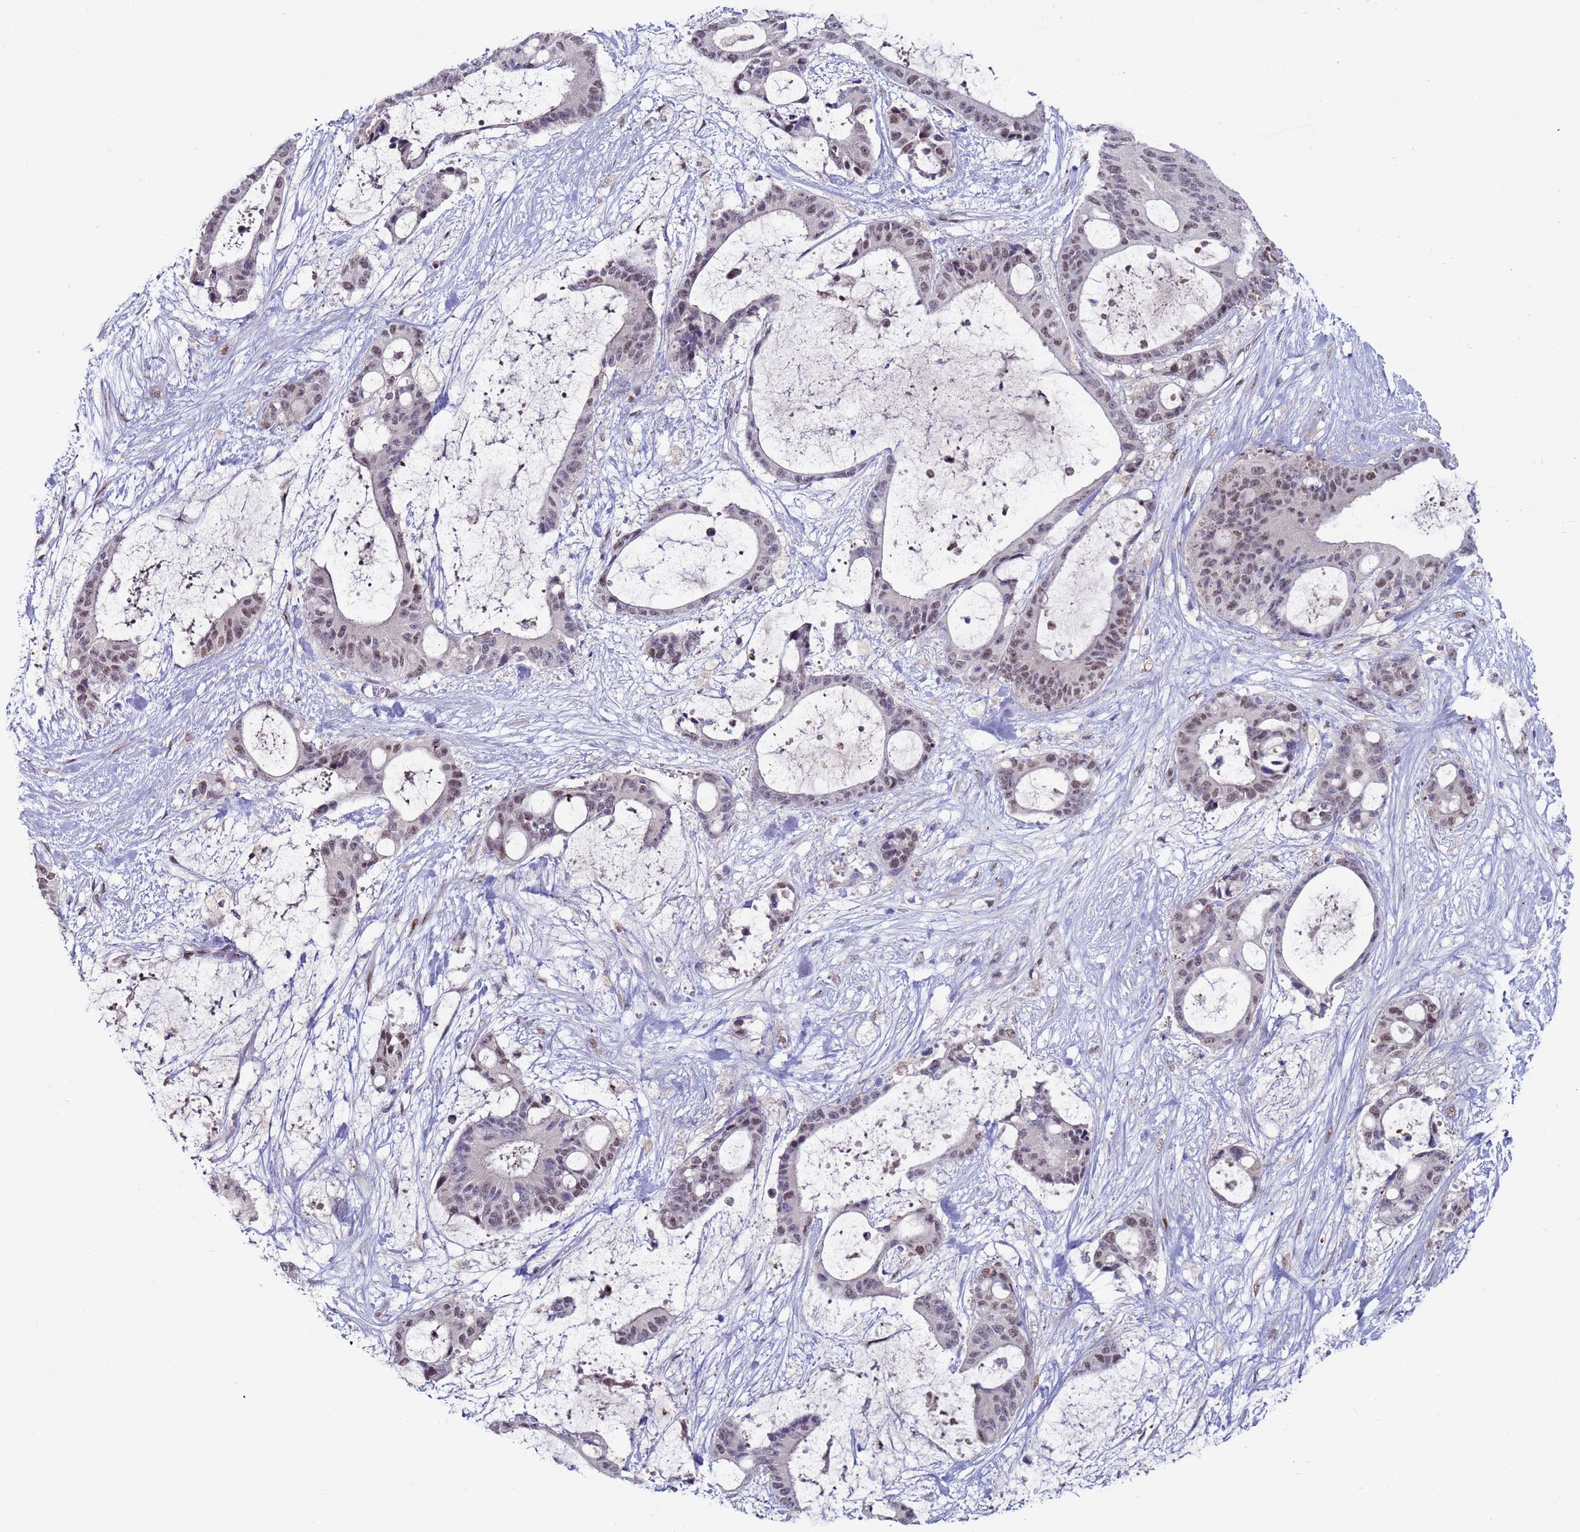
{"staining": {"intensity": "weak", "quantity": "25%-75%", "location": "nuclear"}, "tissue": "liver cancer", "cell_type": "Tumor cells", "image_type": "cancer", "snomed": [{"axis": "morphology", "description": "Normal tissue, NOS"}, {"axis": "morphology", "description": "Cholangiocarcinoma"}, {"axis": "topography", "description": "Liver"}, {"axis": "topography", "description": "Peripheral nerve tissue"}], "caption": "Cholangiocarcinoma (liver) stained with DAB (3,3'-diaminobenzidine) IHC reveals low levels of weak nuclear staining in about 25%-75% of tumor cells.", "gene": "FBXO27", "patient": {"sex": "female", "age": 73}}